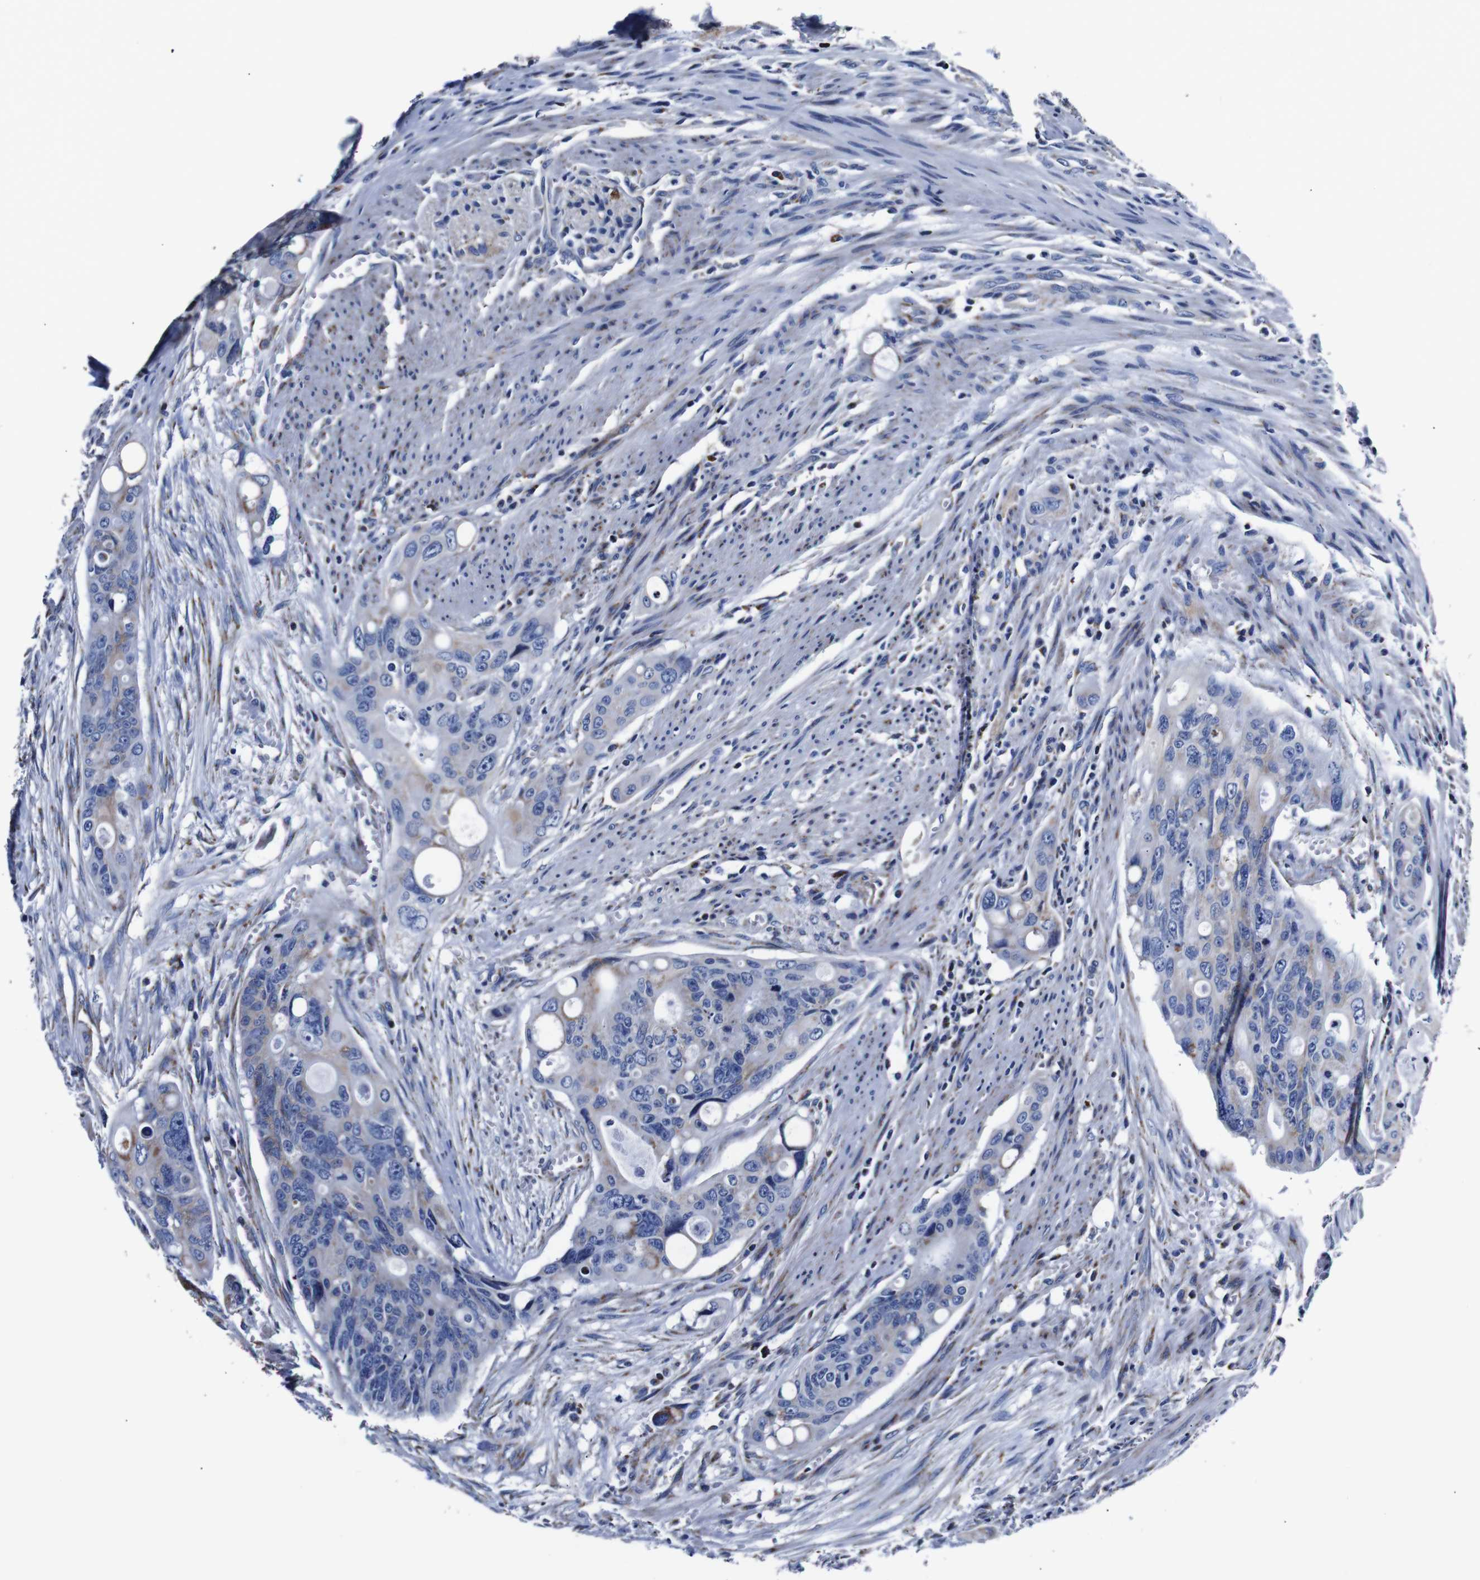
{"staining": {"intensity": "negative", "quantity": "none", "location": "none"}, "tissue": "colorectal cancer", "cell_type": "Tumor cells", "image_type": "cancer", "snomed": [{"axis": "morphology", "description": "Adenocarcinoma, NOS"}, {"axis": "topography", "description": "Colon"}], "caption": "This is an immunohistochemistry image of human colorectal cancer (adenocarcinoma). There is no staining in tumor cells.", "gene": "FKBP9", "patient": {"sex": "female", "age": 57}}